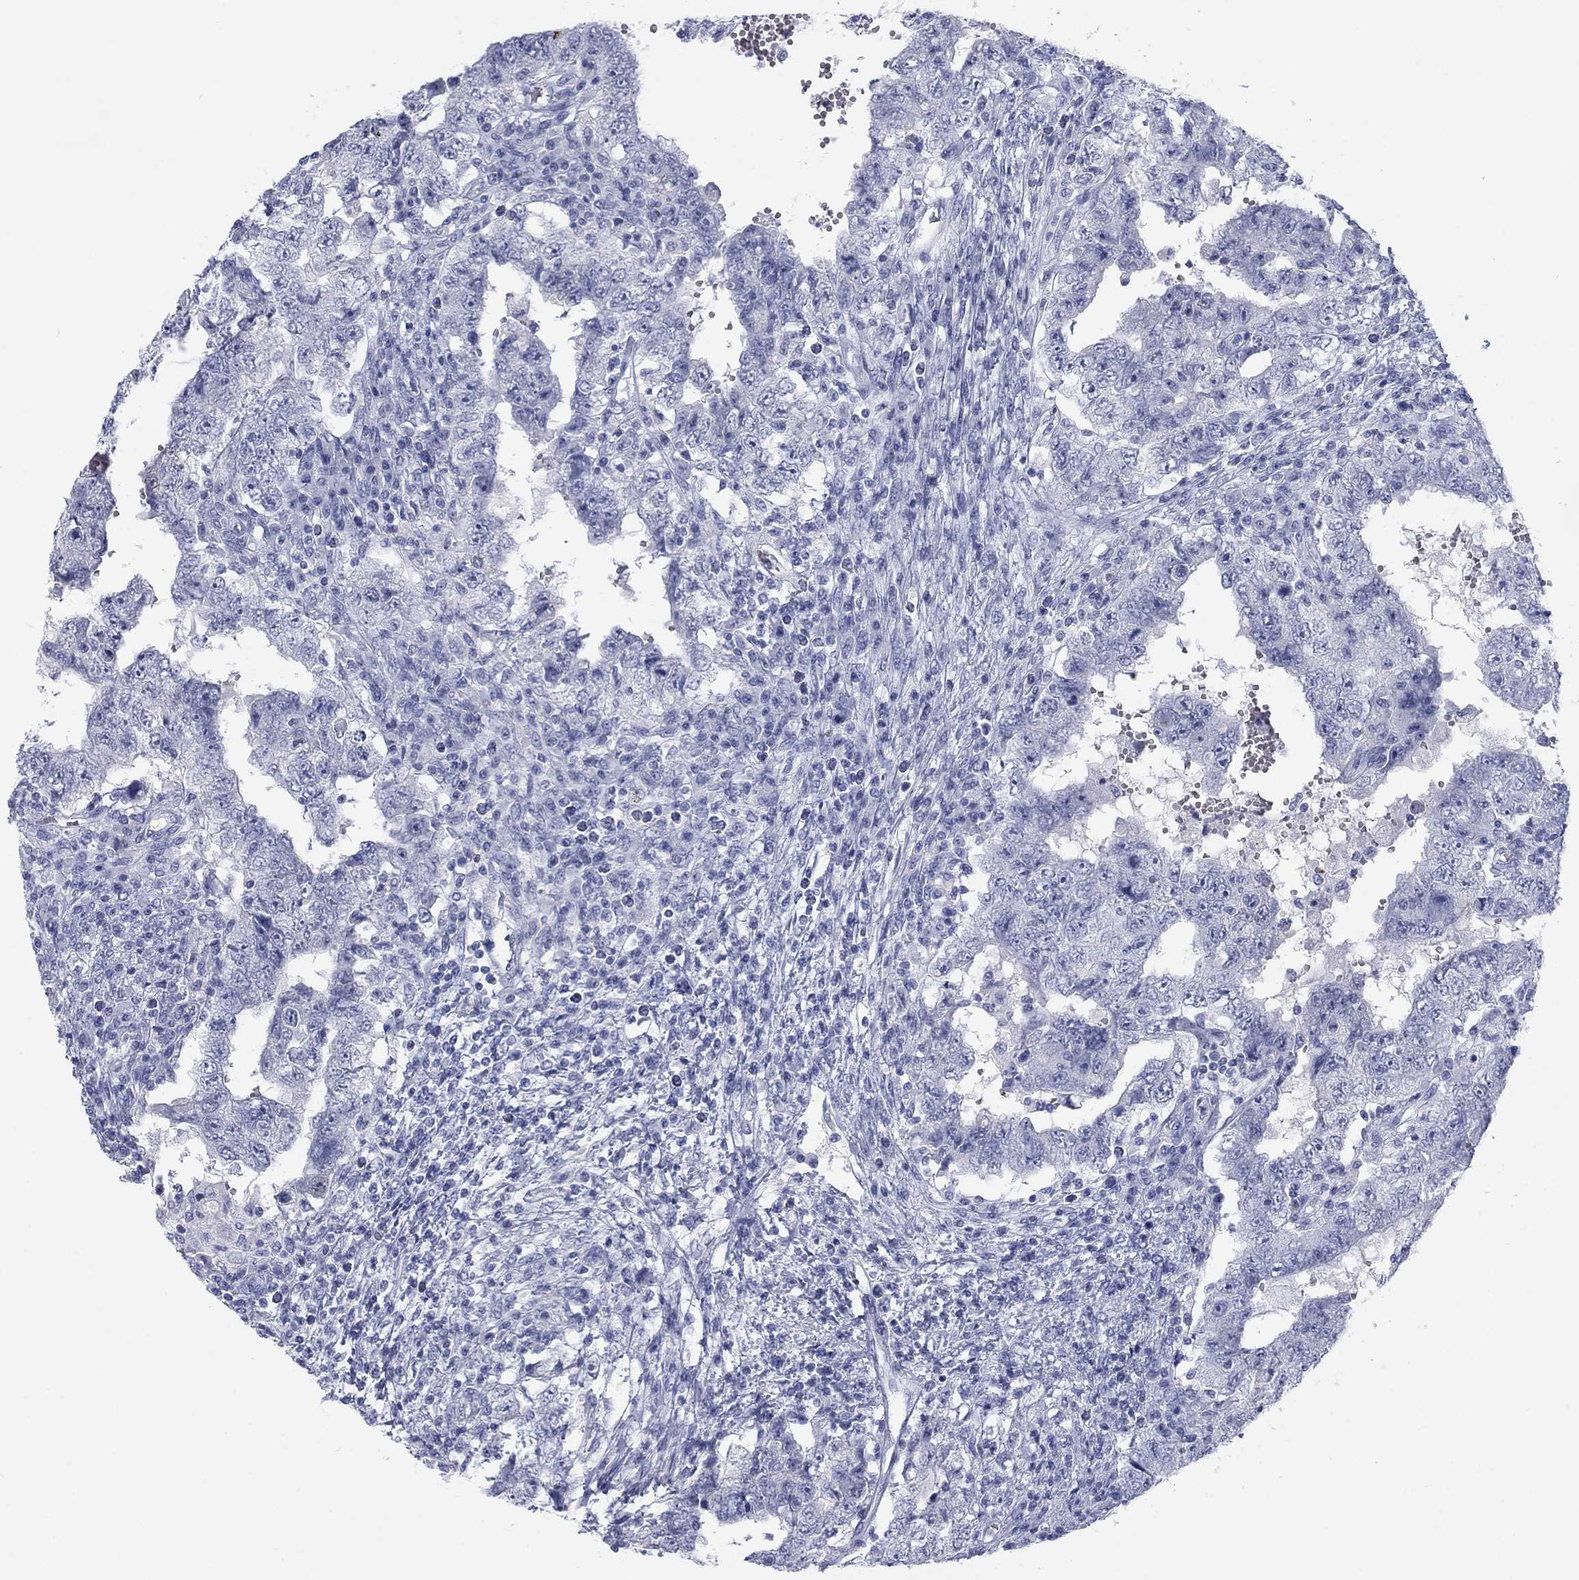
{"staining": {"intensity": "negative", "quantity": "none", "location": "none"}, "tissue": "testis cancer", "cell_type": "Tumor cells", "image_type": "cancer", "snomed": [{"axis": "morphology", "description": "Carcinoma, Embryonal, NOS"}, {"axis": "topography", "description": "Testis"}], "caption": "Micrograph shows no protein positivity in tumor cells of testis embryonal carcinoma tissue. (DAB IHC with hematoxylin counter stain).", "gene": "CALB1", "patient": {"sex": "male", "age": 26}}